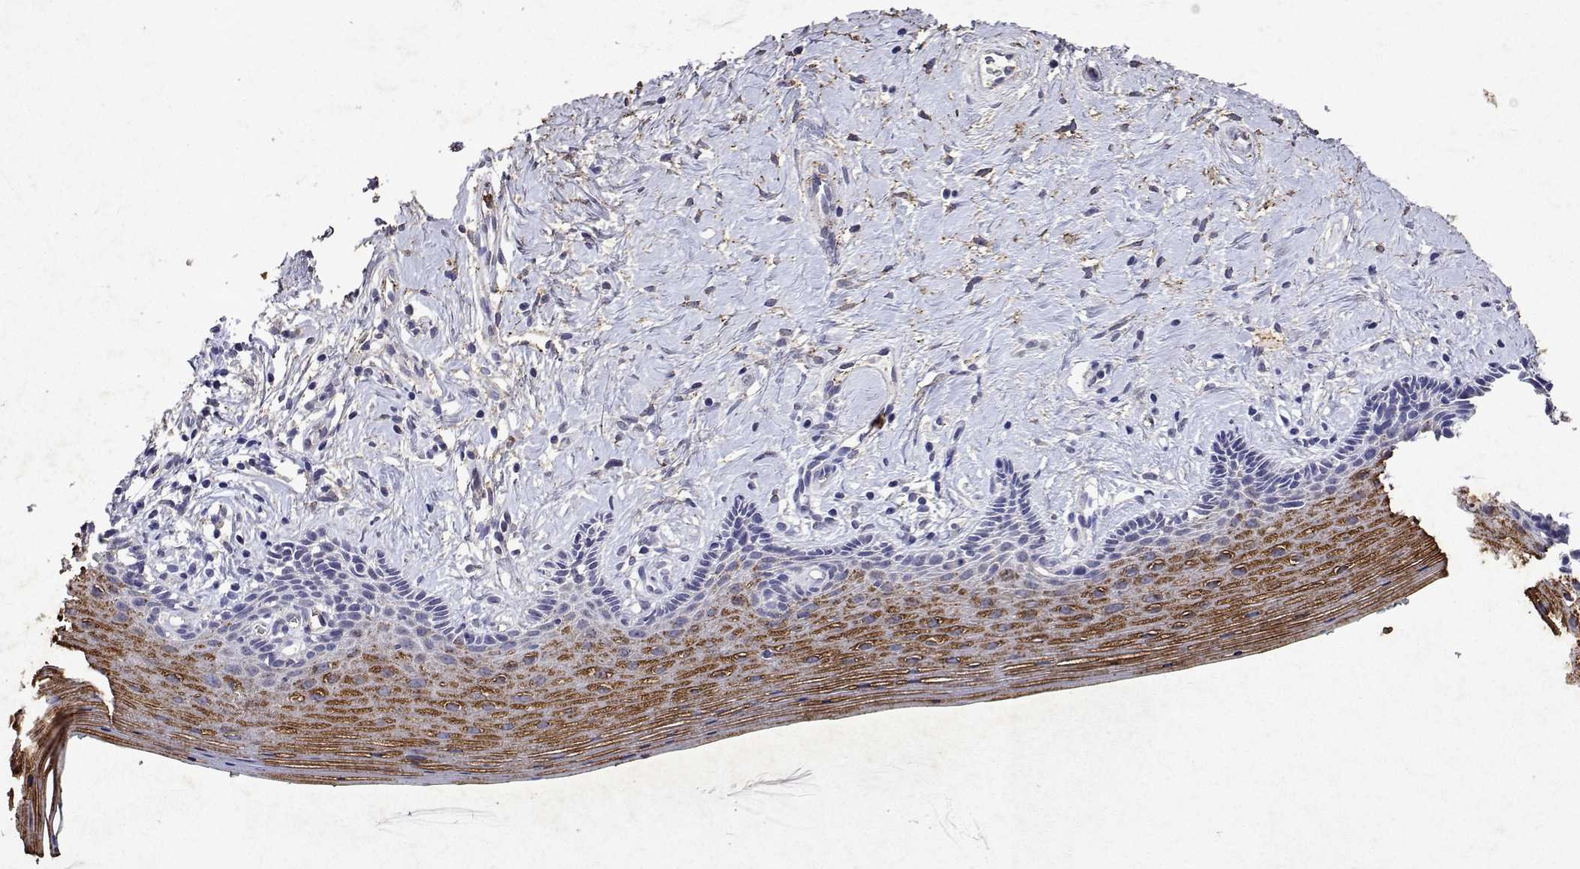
{"staining": {"intensity": "moderate", "quantity": "25%-75%", "location": "cytoplasmic/membranous"}, "tissue": "vagina", "cell_type": "Squamous epithelial cells", "image_type": "normal", "snomed": [{"axis": "morphology", "description": "Normal tissue, NOS"}, {"axis": "topography", "description": "Vagina"}], "caption": "An IHC photomicrograph of benign tissue is shown. Protein staining in brown shows moderate cytoplasmic/membranous positivity in vagina within squamous epithelial cells. The staining was performed using DAB (3,3'-diaminobenzidine), with brown indicating positive protein expression. Nuclei are stained blue with hematoxylin.", "gene": "DUSP28", "patient": {"sex": "female", "age": 42}}